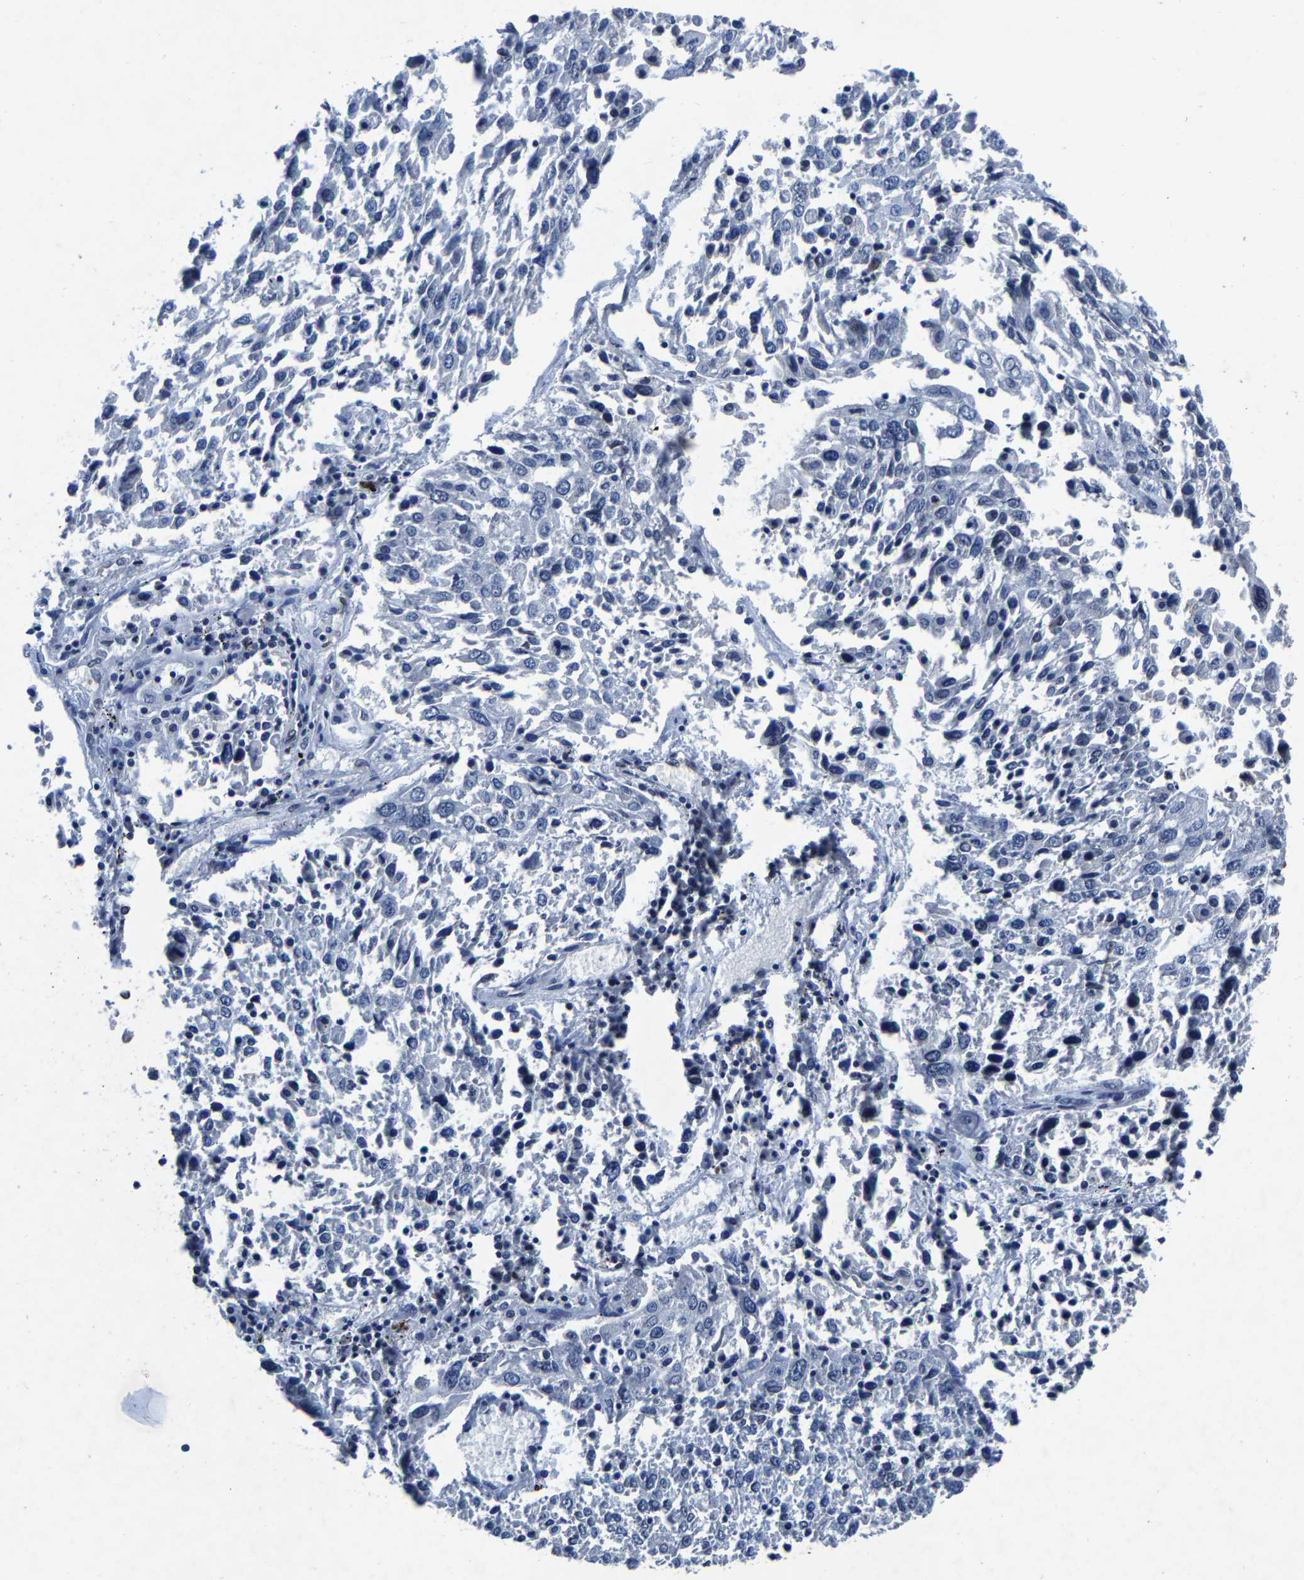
{"staining": {"intensity": "negative", "quantity": "none", "location": "none"}, "tissue": "lung cancer", "cell_type": "Tumor cells", "image_type": "cancer", "snomed": [{"axis": "morphology", "description": "Squamous cell carcinoma, NOS"}, {"axis": "topography", "description": "Lung"}], "caption": "Lung cancer stained for a protein using immunohistochemistry demonstrates no staining tumor cells.", "gene": "UBN2", "patient": {"sex": "male", "age": 65}}